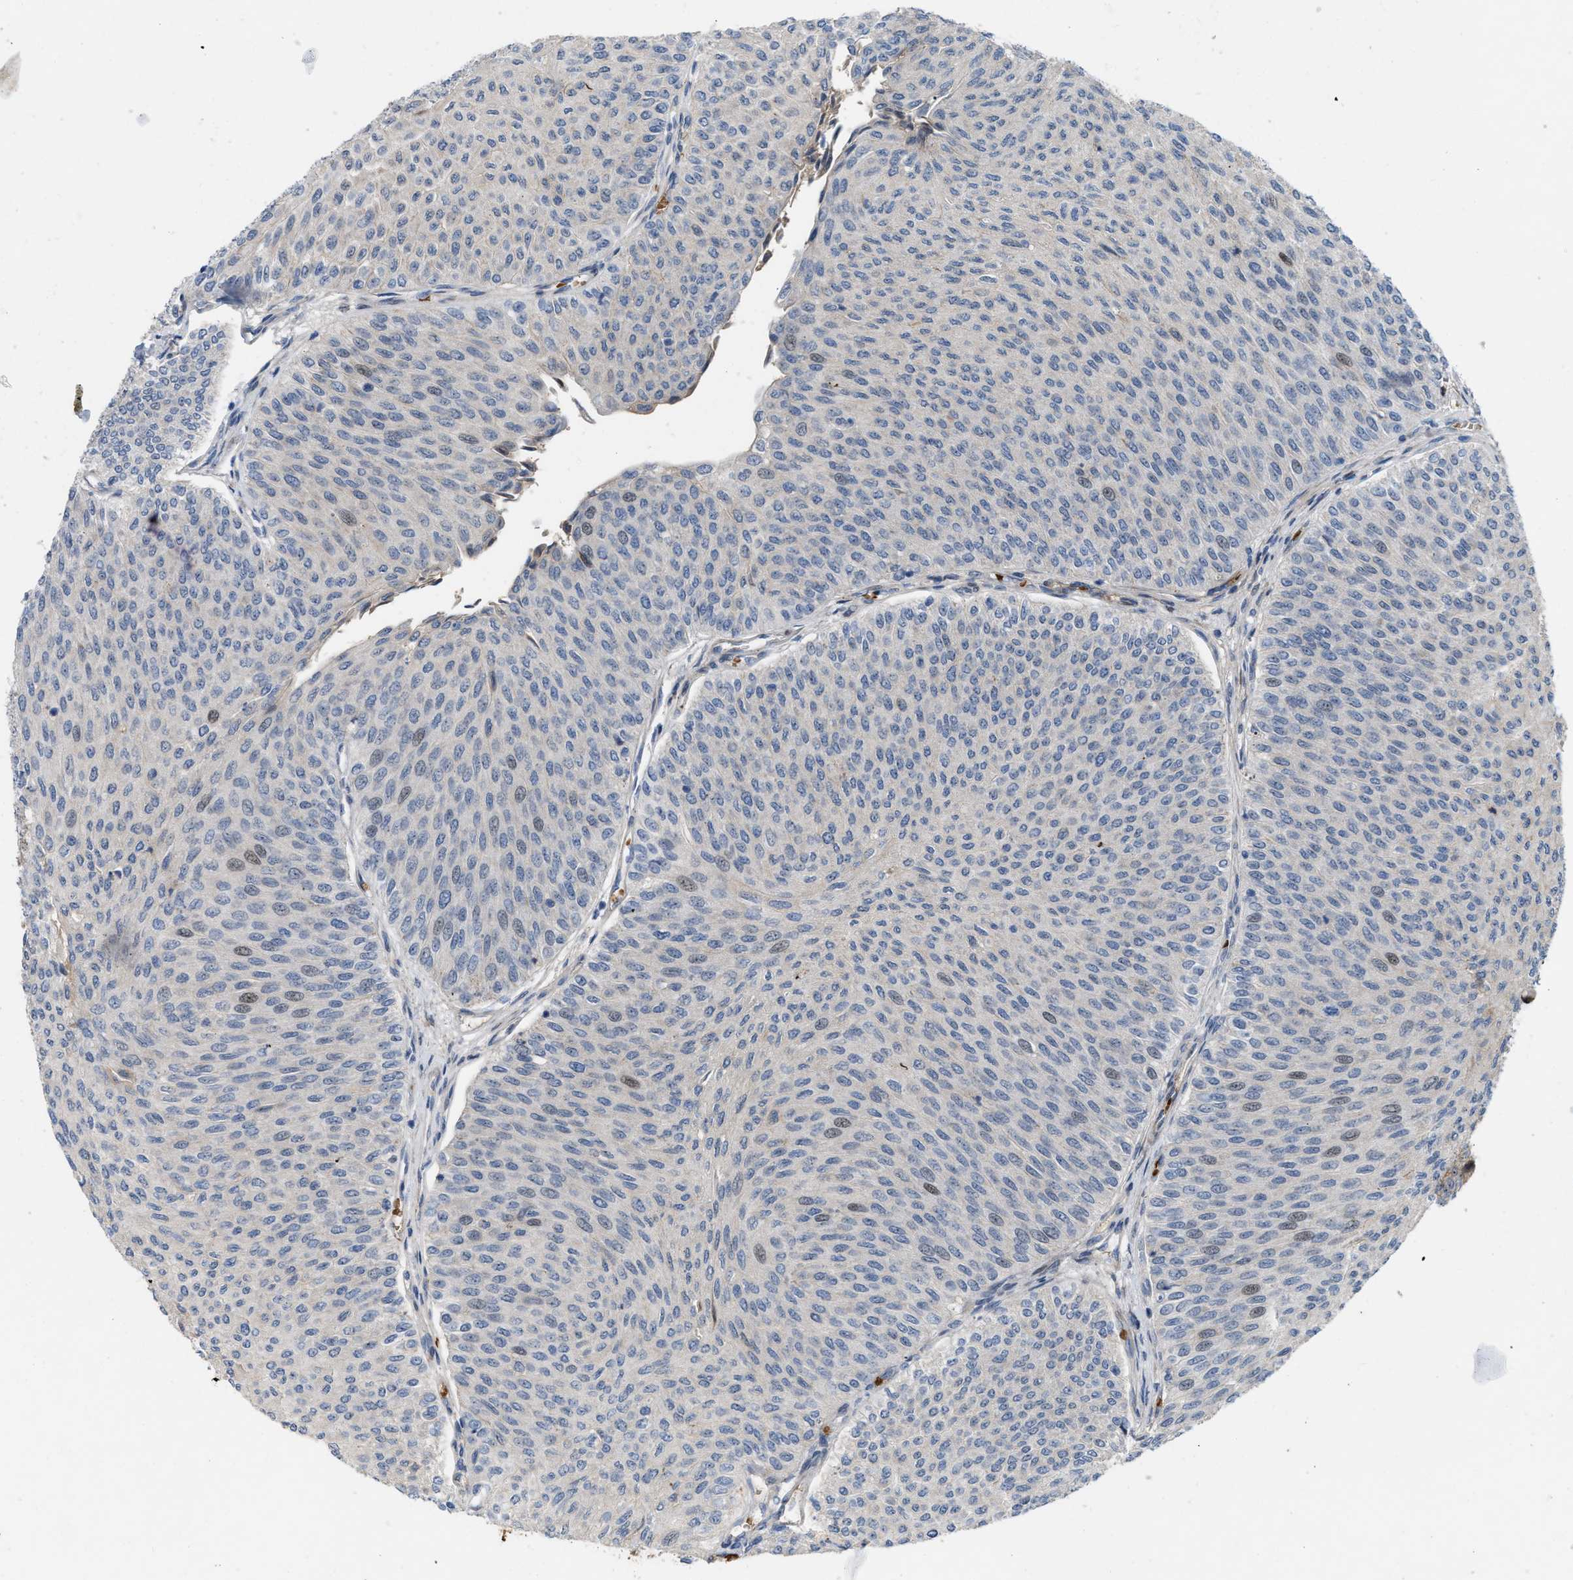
{"staining": {"intensity": "moderate", "quantity": "<25%", "location": "nuclear"}, "tissue": "urothelial cancer", "cell_type": "Tumor cells", "image_type": "cancer", "snomed": [{"axis": "morphology", "description": "Urothelial carcinoma, Low grade"}, {"axis": "topography", "description": "Urinary bladder"}], "caption": "A photomicrograph showing moderate nuclear expression in about <25% of tumor cells in urothelial carcinoma (low-grade), as visualized by brown immunohistochemical staining.", "gene": "POLR1F", "patient": {"sex": "male", "age": 78}}